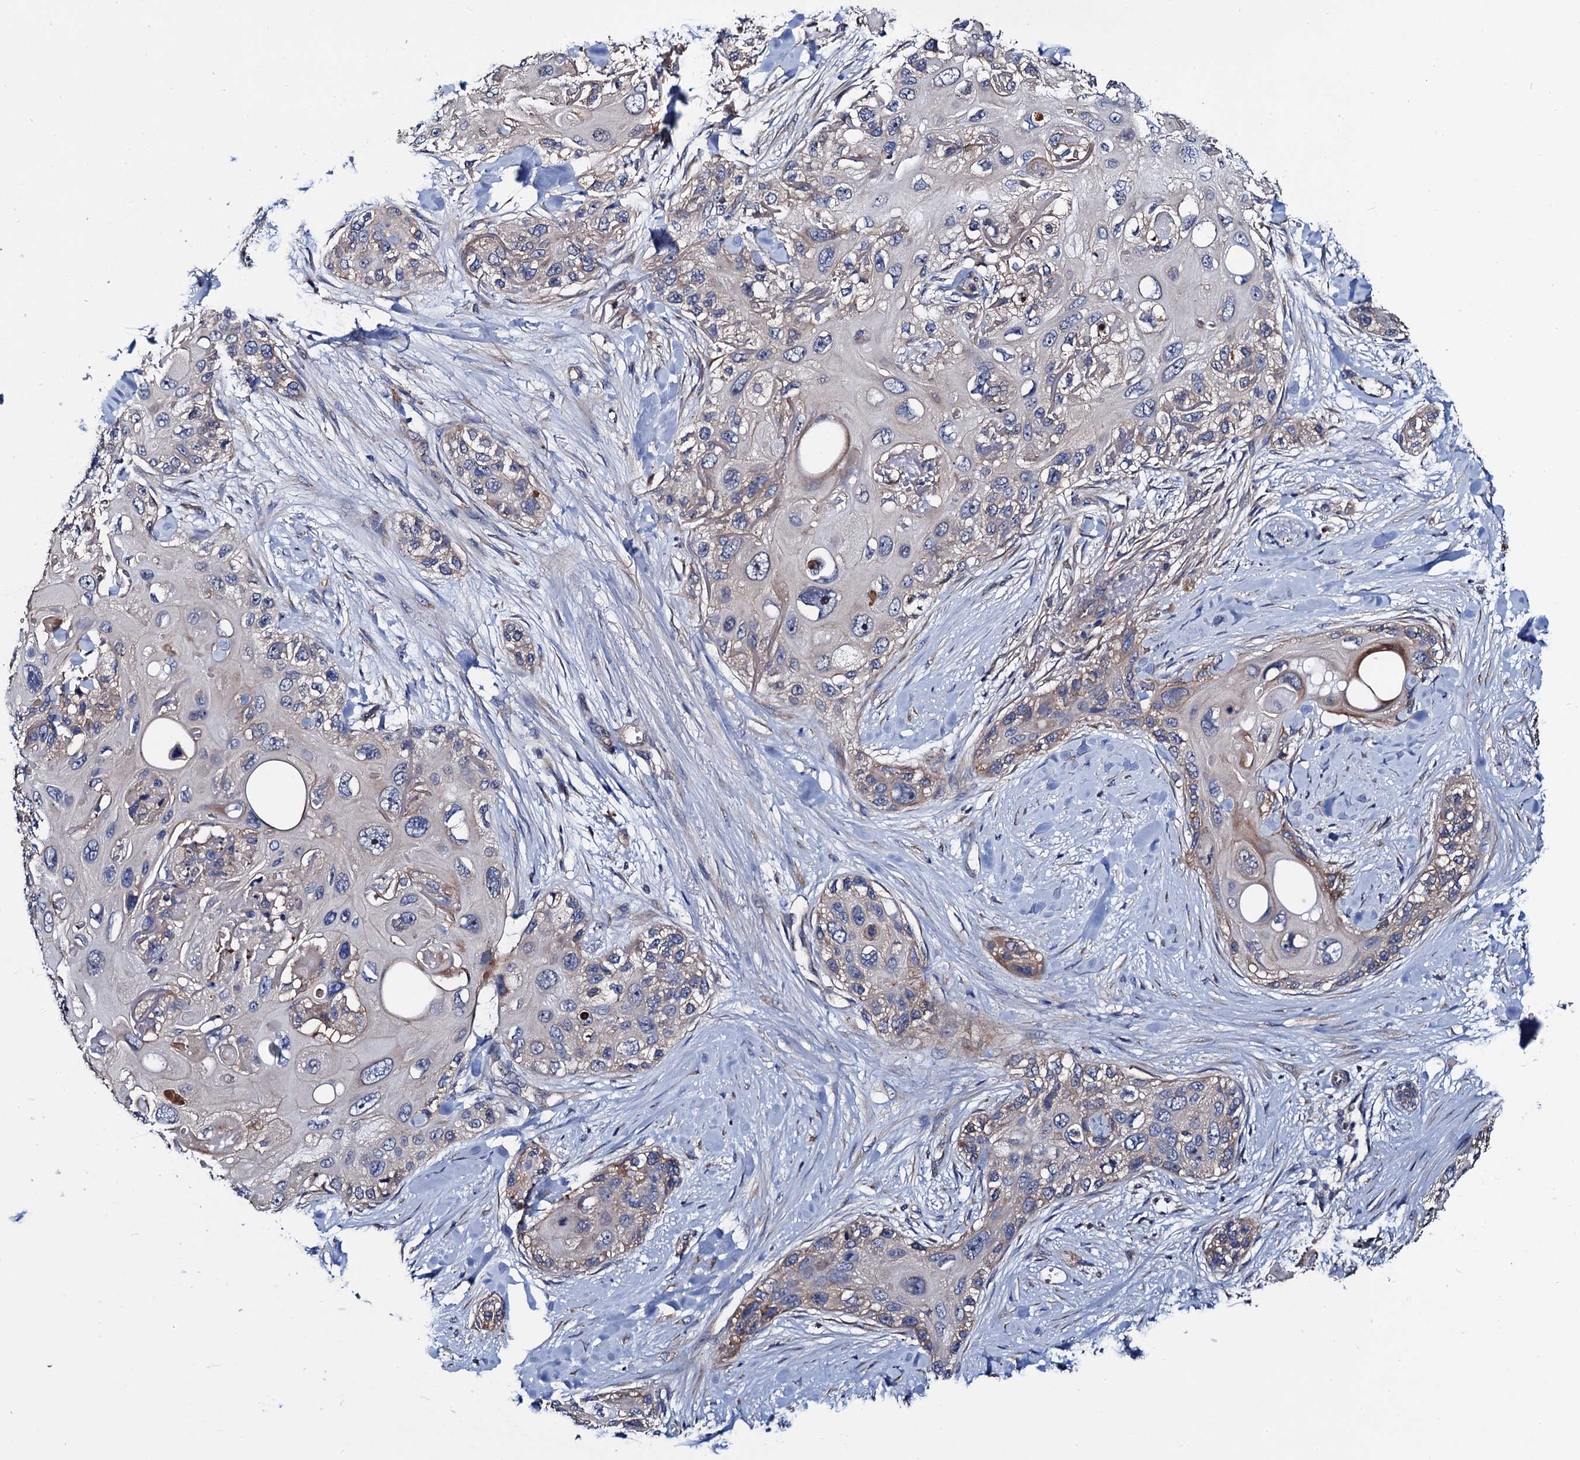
{"staining": {"intensity": "weak", "quantity": "<25%", "location": "cytoplasmic/membranous"}, "tissue": "skin cancer", "cell_type": "Tumor cells", "image_type": "cancer", "snomed": [{"axis": "morphology", "description": "Normal tissue, NOS"}, {"axis": "morphology", "description": "Squamous cell carcinoma, NOS"}, {"axis": "topography", "description": "Skin"}], "caption": "This is an immunohistochemistry (IHC) image of skin cancer (squamous cell carcinoma). There is no expression in tumor cells.", "gene": "TRMT112", "patient": {"sex": "male", "age": 72}}